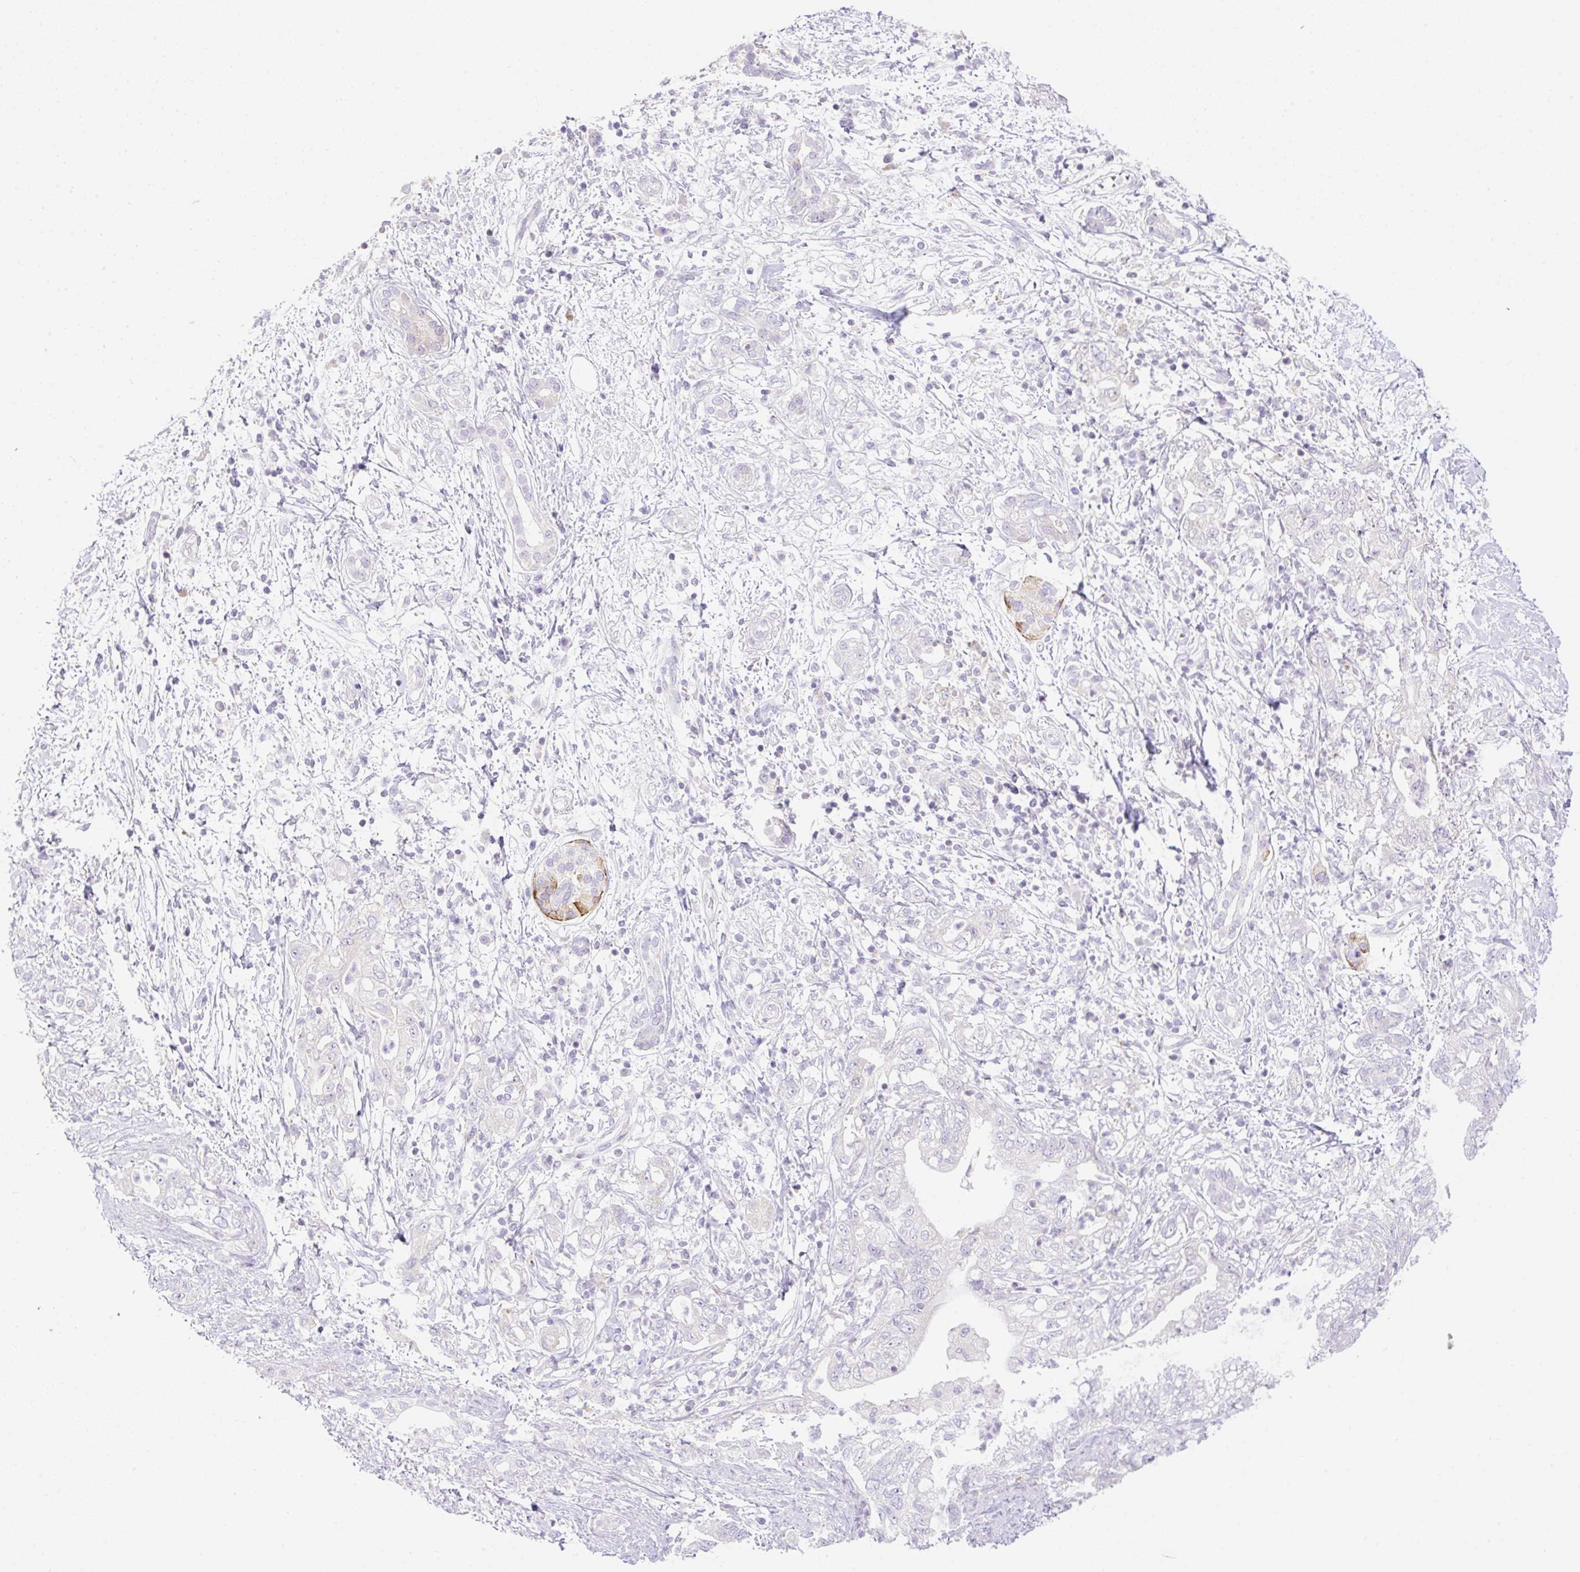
{"staining": {"intensity": "negative", "quantity": "none", "location": "none"}, "tissue": "pancreatic cancer", "cell_type": "Tumor cells", "image_type": "cancer", "snomed": [{"axis": "morphology", "description": "Adenocarcinoma, NOS"}, {"axis": "topography", "description": "Pancreas"}], "caption": "Immunohistochemistry (IHC) of human adenocarcinoma (pancreatic) reveals no staining in tumor cells.", "gene": "VPS25", "patient": {"sex": "female", "age": 73}}